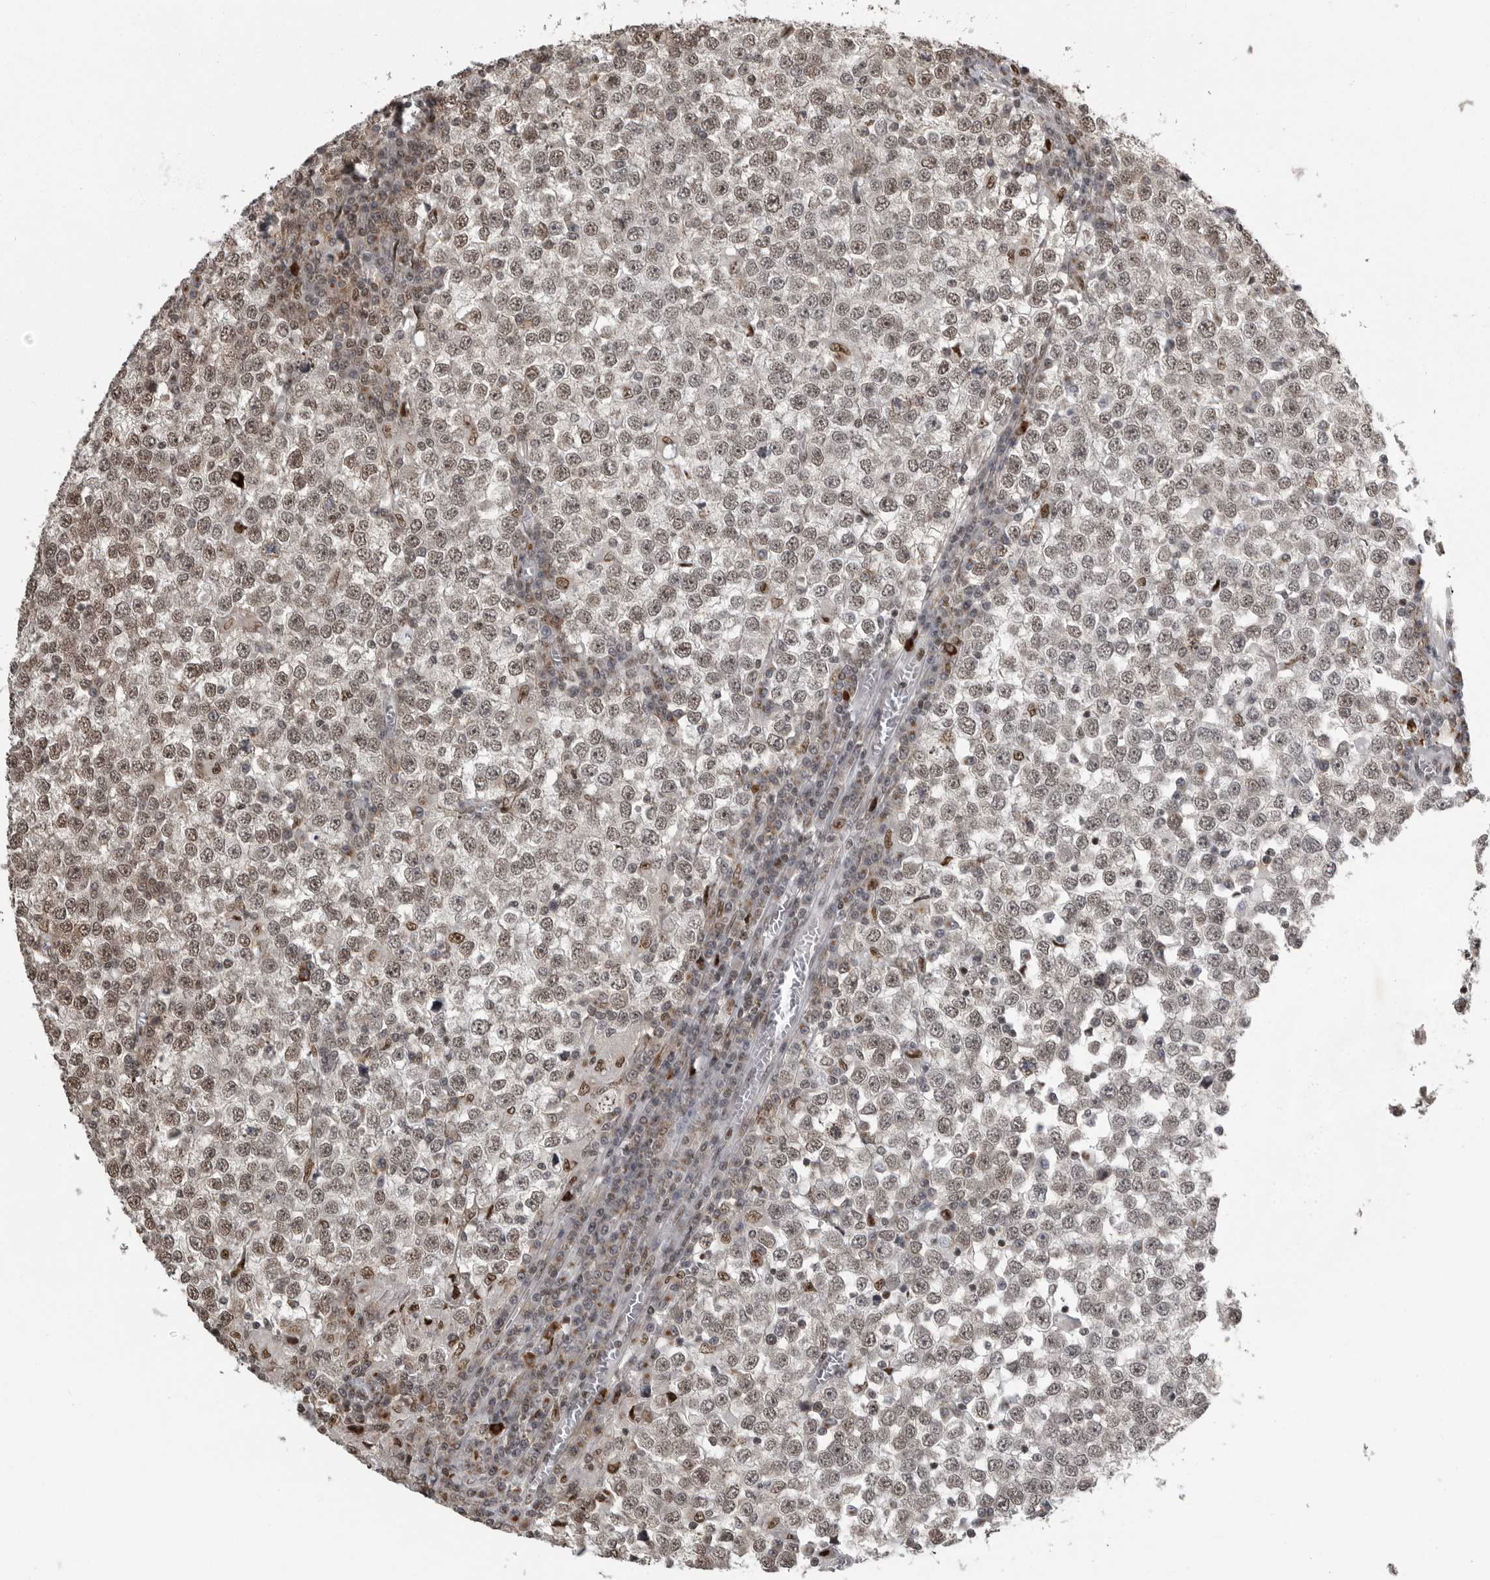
{"staining": {"intensity": "weak", "quantity": "25%-75%", "location": "nuclear"}, "tissue": "testis cancer", "cell_type": "Tumor cells", "image_type": "cancer", "snomed": [{"axis": "morphology", "description": "Seminoma, NOS"}, {"axis": "topography", "description": "Testis"}], "caption": "Protein staining of testis cancer (seminoma) tissue demonstrates weak nuclear expression in about 25%-75% of tumor cells. (DAB IHC, brown staining for protein, blue staining for nuclei).", "gene": "YAF2", "patient": {"sex": "male", "age": 65}}